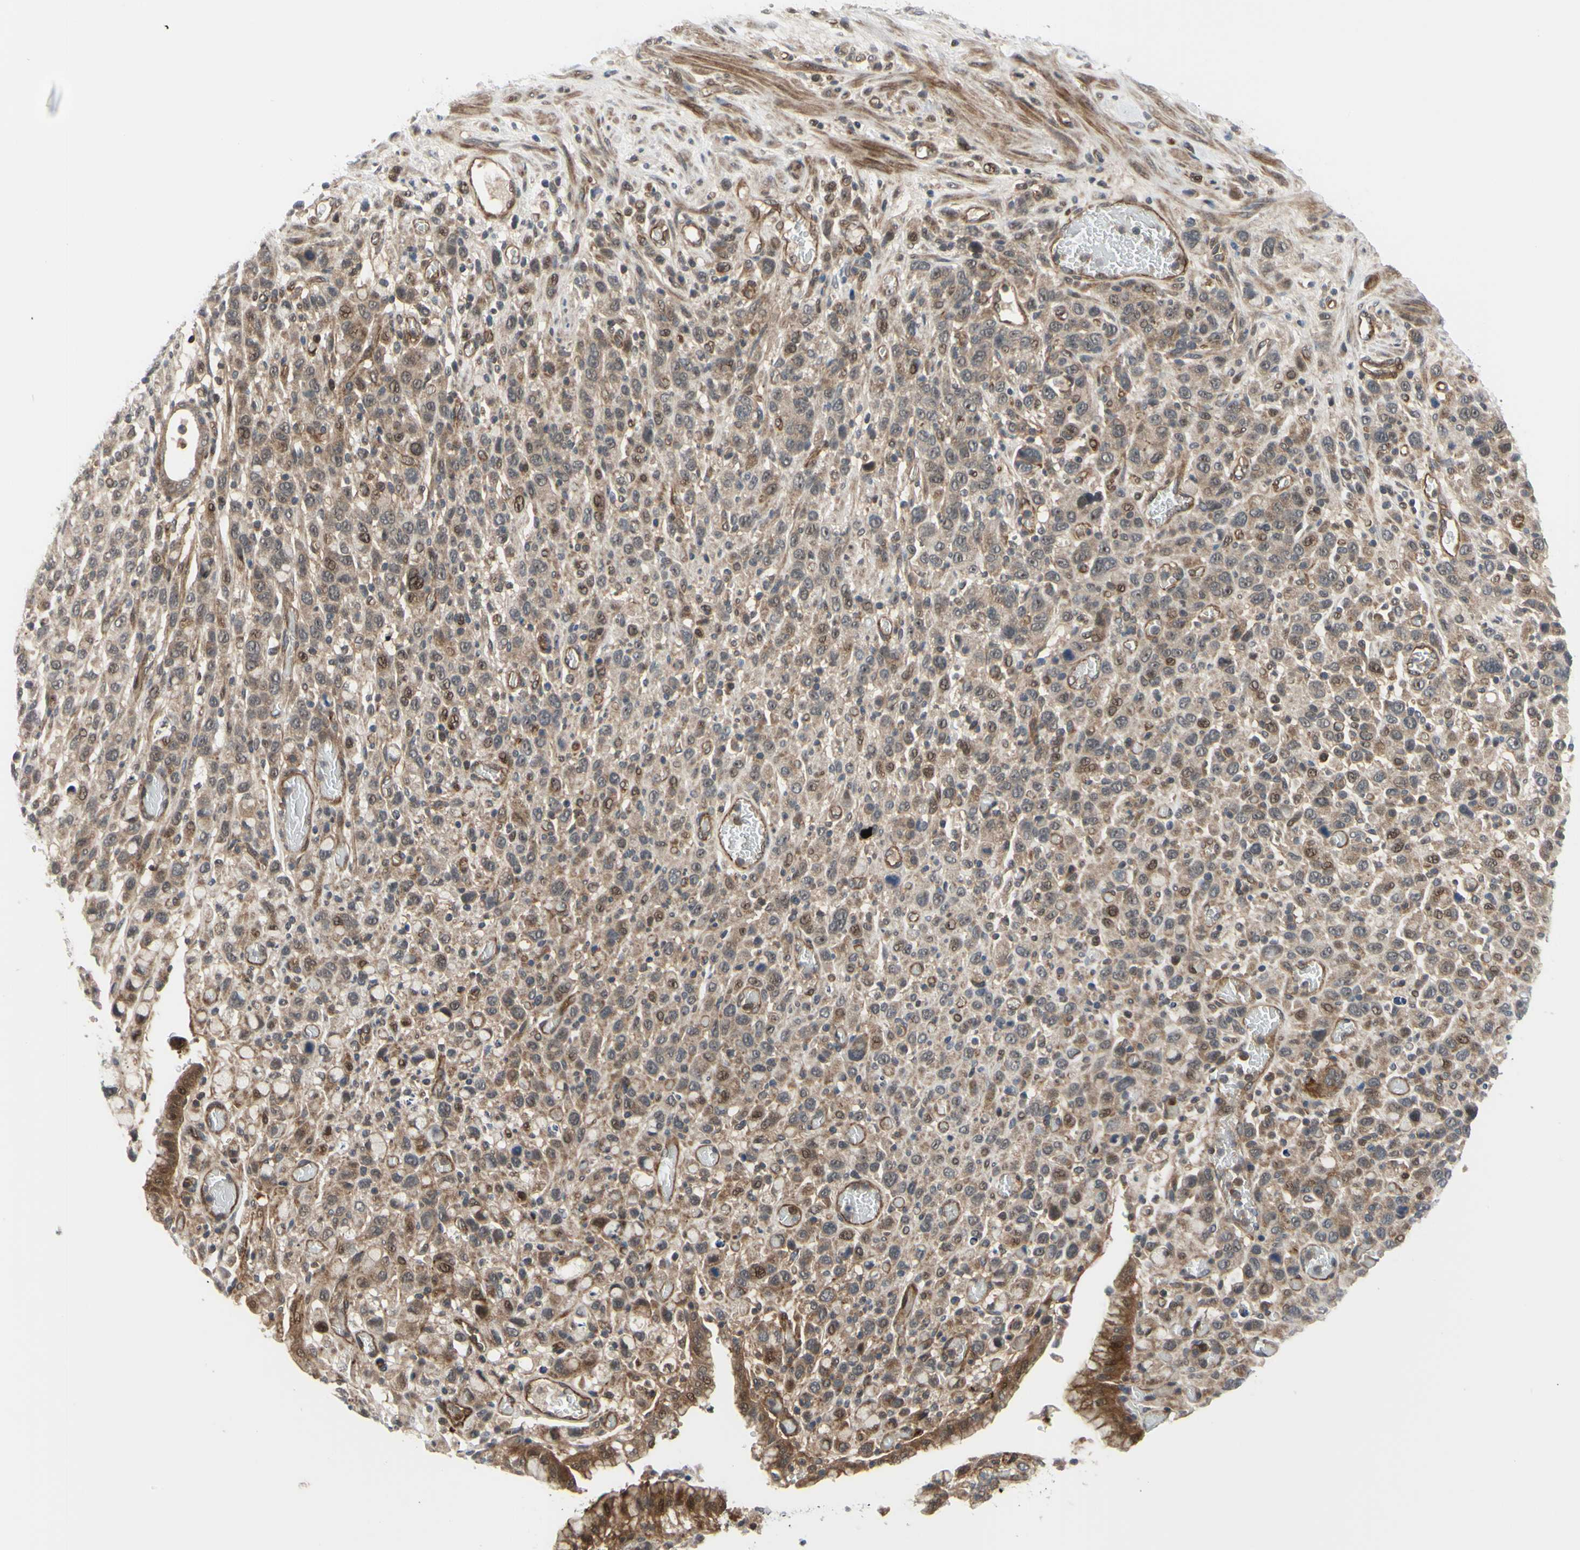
{"staining": {"intensity": "moderate", "quantity": ">75%", "location": "cytoplasmic/membranous,nuclear"}, "tissue": "stomach cancer", "cell_type": "Tumor cells", "image_type": "cancer", "snomed": [{"axis": "morphology", "description": "Normal tissue, NOS"}, {"axis": "morphology", "description": "Adenocarcinoma, NOS"}, {"axis": "morphology", "description": "Adenocarcinoma, High grade"}, {"axis": "topography", "description": "Stomach, upper"}, {"axis": "topography", "description": "Stomach"}], "caption": "Immunohistochemical staining of human stomach cancer shows medium levels of moderate cytoplasmic/membranous and nuclear protein expression in about >75% of tumor cells.", "gene": "COMMD9", "patient": {"sex": "female", "age": 65}}